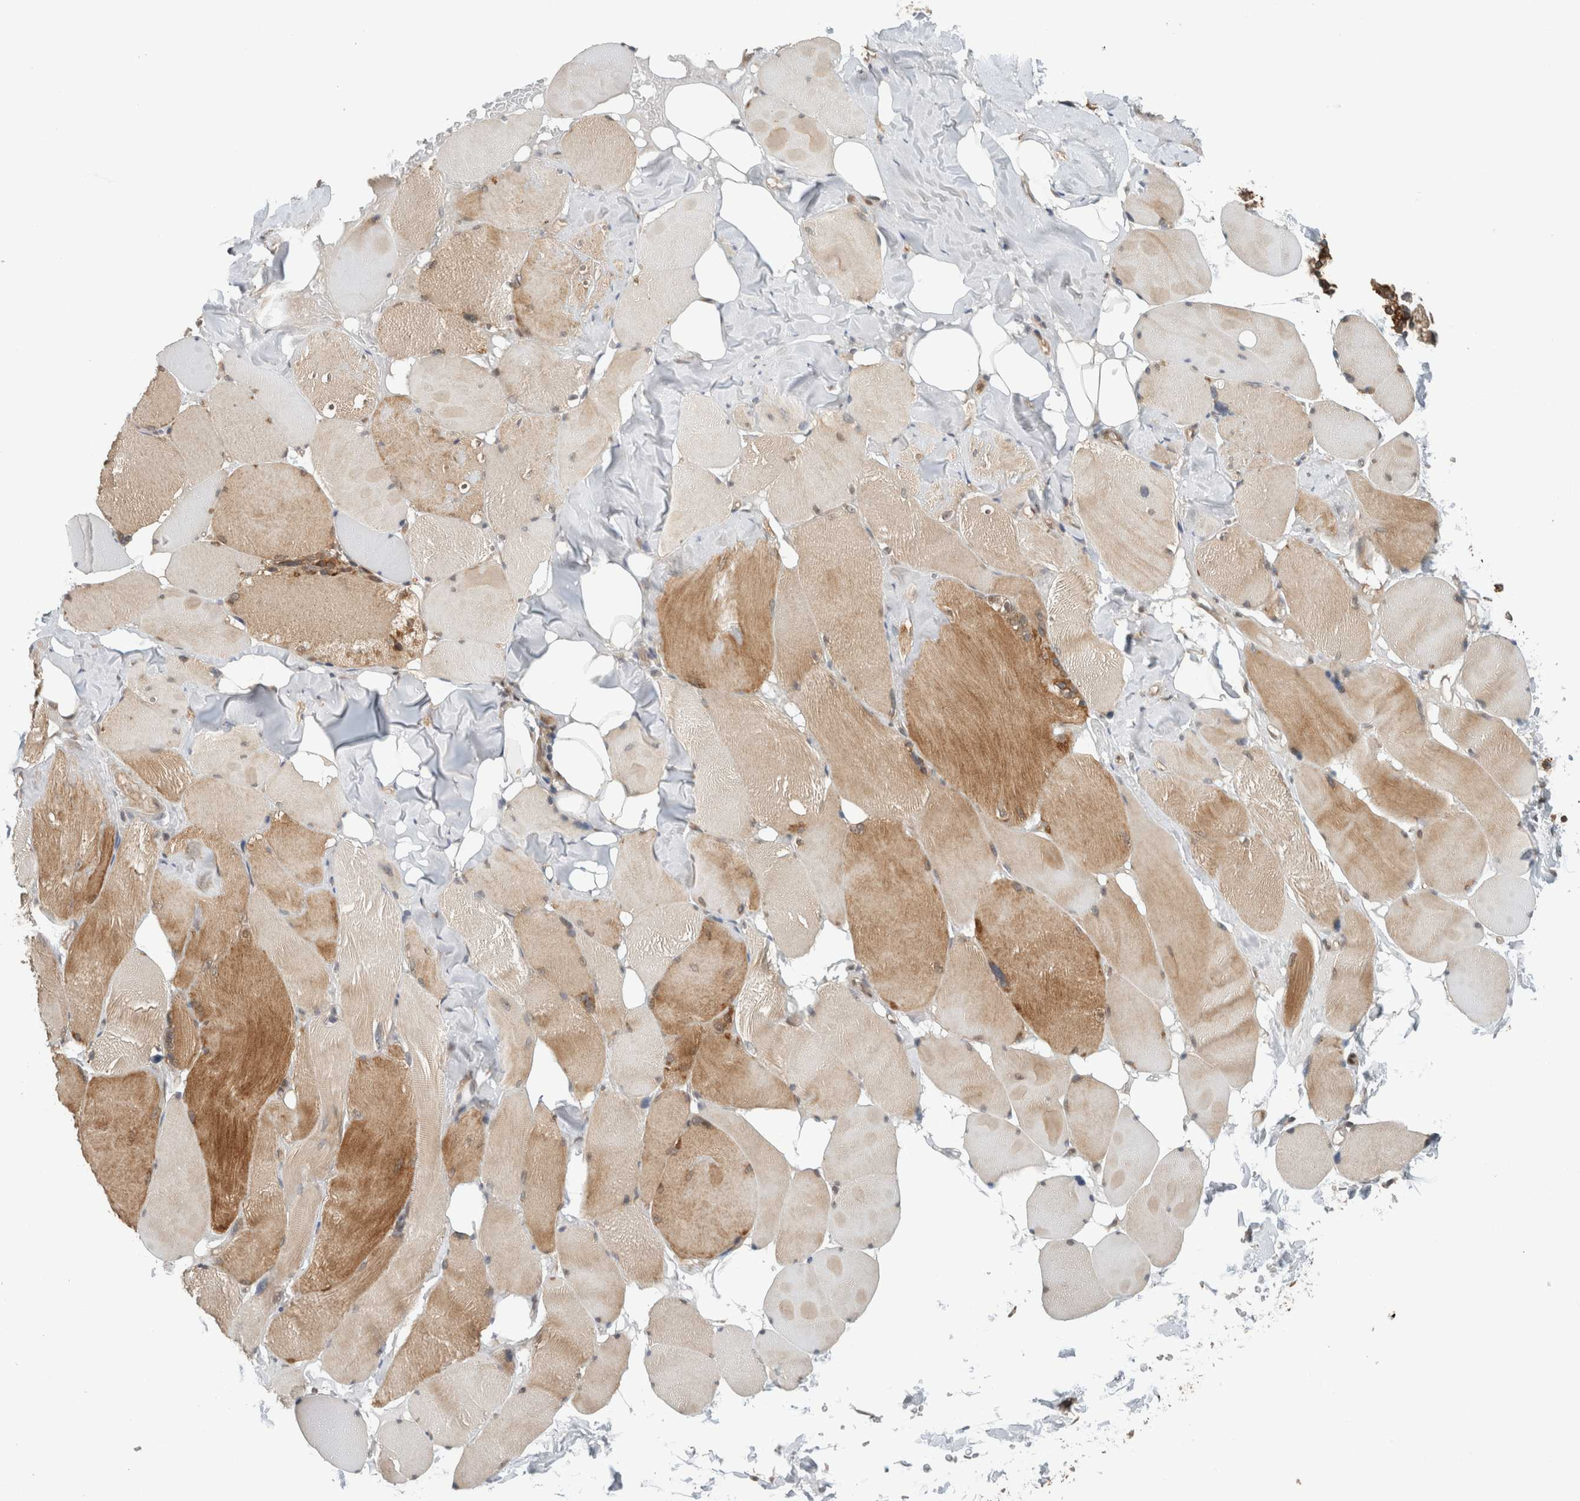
{"staining": {"intensity": "strong", "quantity": "<25%", "location": "cytoplasmic/membranous"}, "tissue": "skeletal muscle", "cell_type": "Myocytes", "image_type": "normal", "snomed": [{"axis": "morphology", "description": "Normal tissue, NOS"}, {"axis": "topography", "description": "Skin"}, {"axis": "topography", "description": "Skeletal muscle"}], "caption": "IHC of unremarkable skeletal muscle exhibits medium levels of strong cytoplasmic/membranous expression in about <25% of myocytes. Nuclei are stained in blue.", "gene": "PFDN4", "patient": {"sex": "male", "age": 83}}